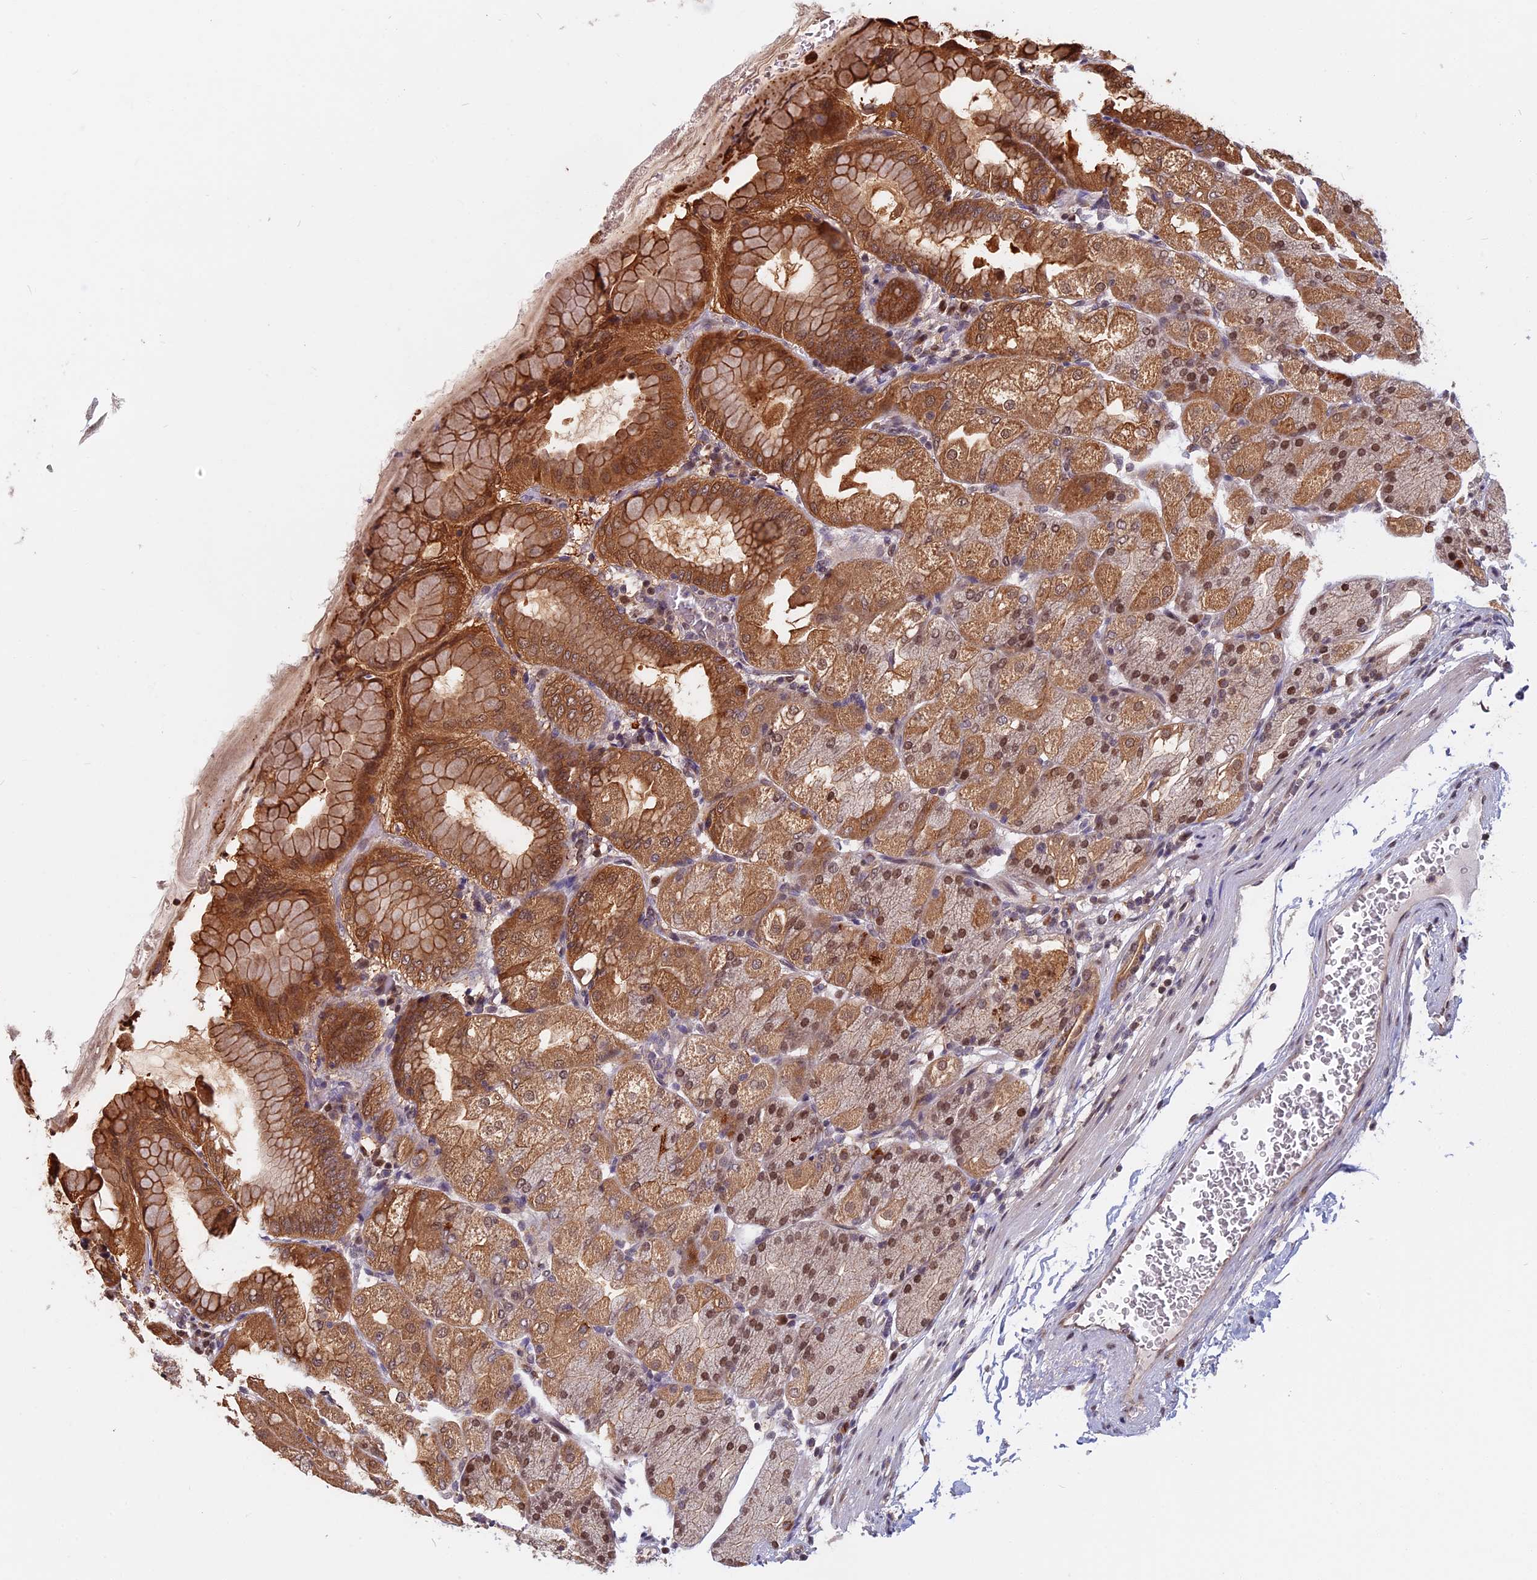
{"staining": {"intensity": "moderate", "quantity": ">75%", "location": "cytoplasmic/membranous,nuclear"}, "tissue": "stomach", "cell_type": "Glandular cells", "image_type": "normal", "snomed": [{"axis": "morphology", "description": "Normal tissue, NOS"}, {"axis": "topography", "description": "Stomach, upper"}, {"axis": "topography", "description": "Stomach, lower"}], "caption": "Stomach stained with IHC displays moderate cytoplasmic/membranous,nuclear positivity in approximately >75% of glandular cells.", "gene": "CCDC113", "patient": {"sex": "male", "age": 62}}